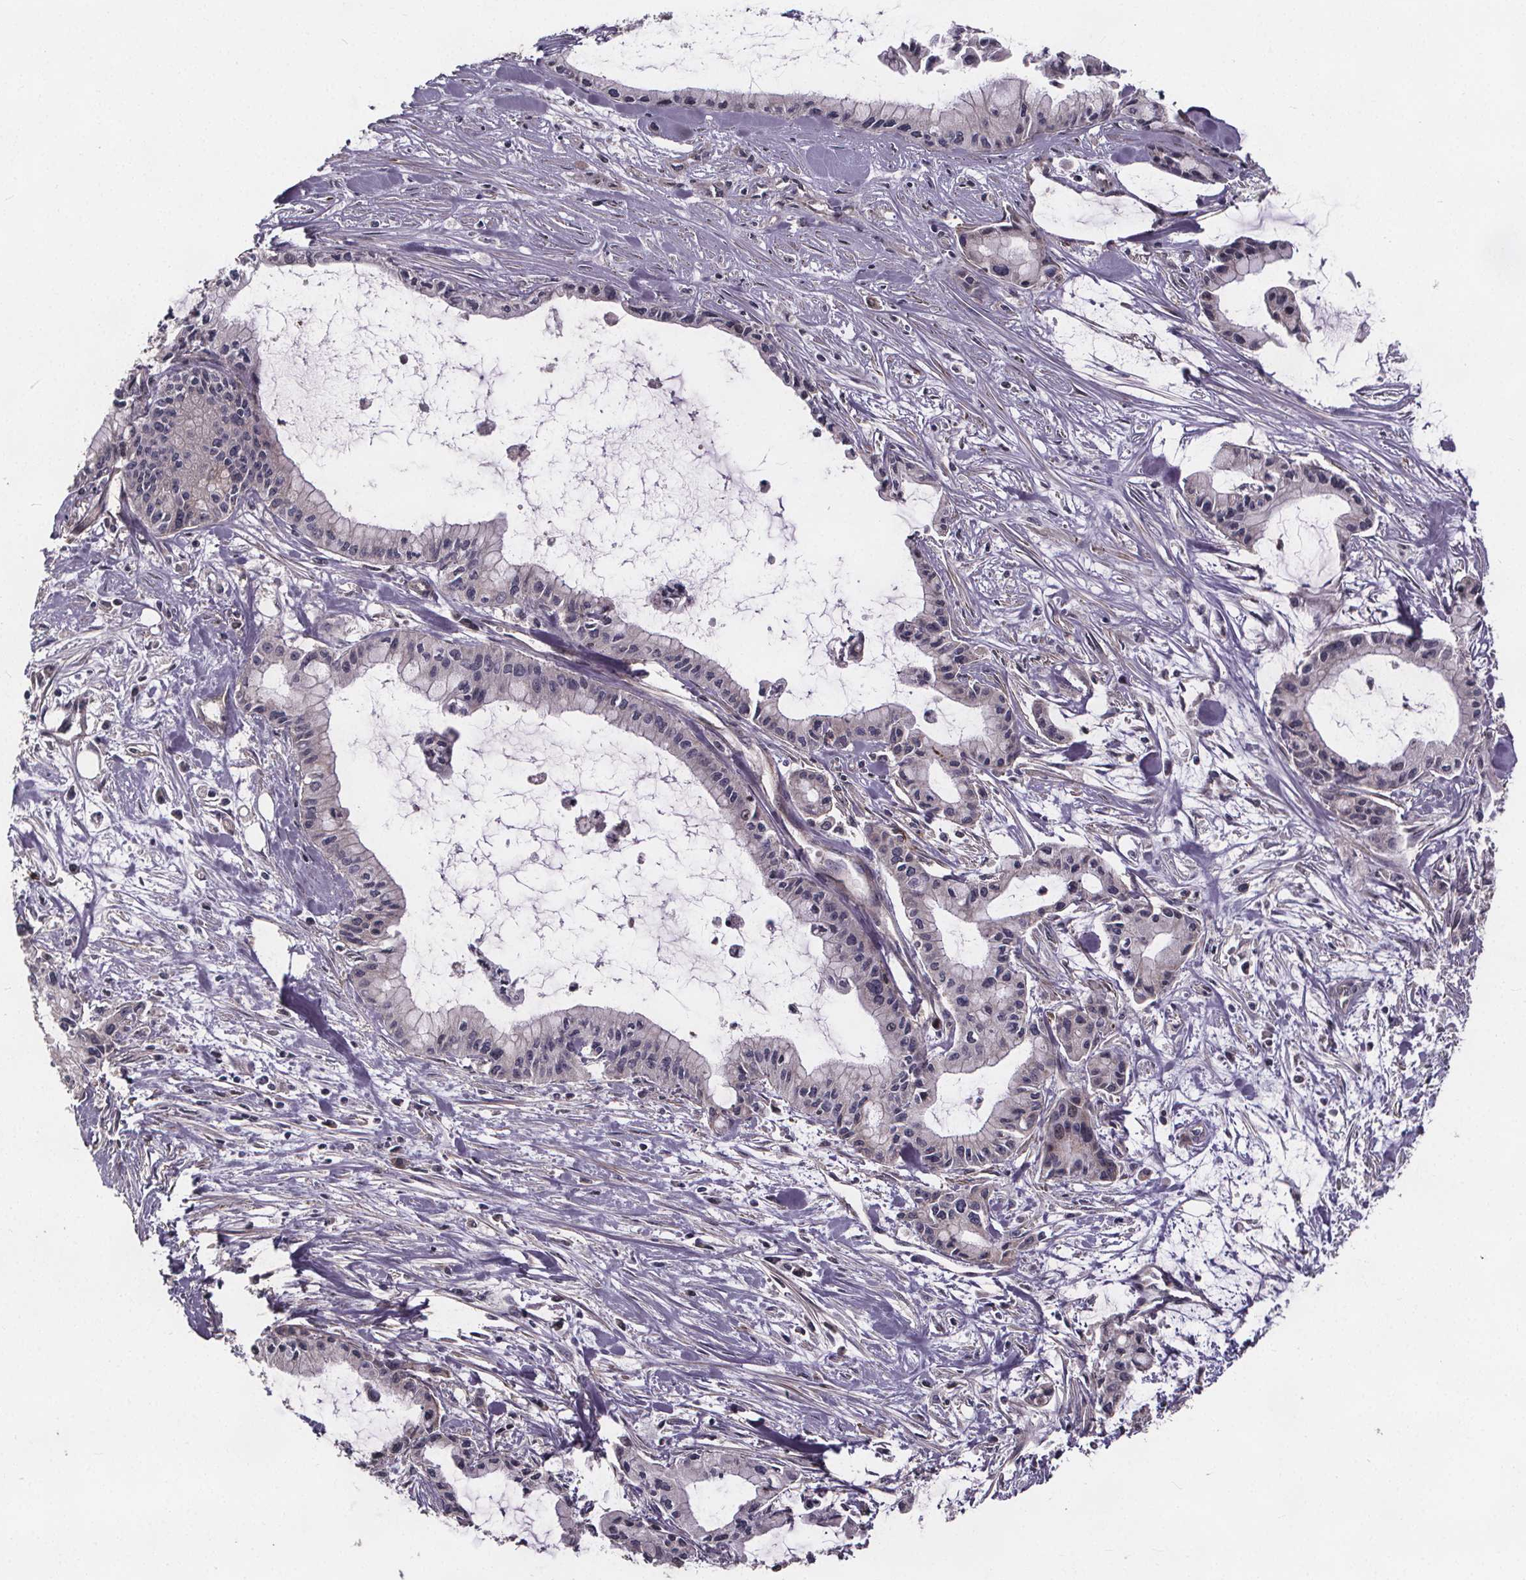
{"staining": {"intensity": "negative", "quantity": "none", "location": "none"}, "tissue": "pancreatic cancer", "cell_type": "Tumor cells", "image_type": "cancer", "snomed": [{"axis": "morphology", "description": "Adenocarcinoma, NOS"}, {"axis": "topography", "description": "Pancreas"}], "caption": "DAB immunohistochemical staining of human pancreatic cancer reveals no significant staining in tumor cells. (DAB immunohistochemistry (IHC) with hematoxylin counter stain).", "gene": "YME1L1", "patient": {"sex": "male", "age": 48}}